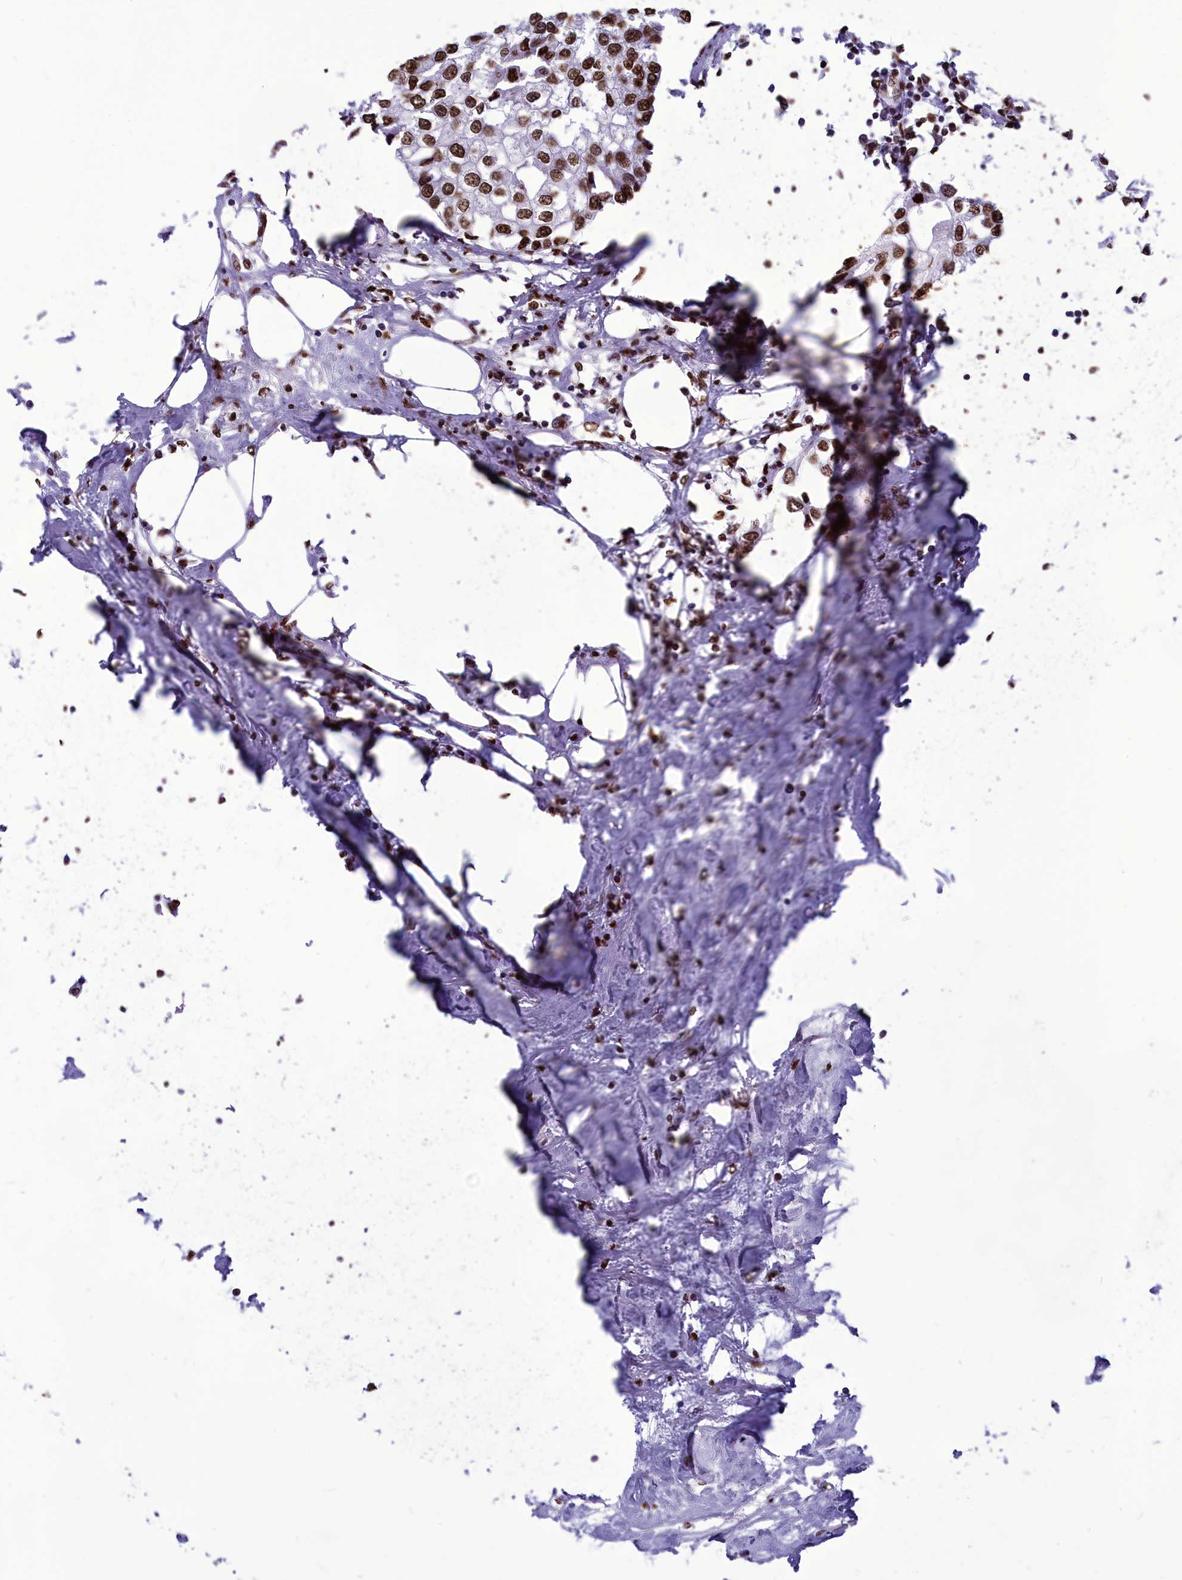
{"staining": {"intensity": "strong", "quantity": ">75%", "location": "nuclear"}, "tissue": "urothelial cancer", "cell_type": "Tumor cells", "image_type": "cancer", "snomed": [{"axis": "morphology", "description": "Urothelial carcinoma, High grade"}, {"axis": "topography", "description": "Urinary bladder"}], "caption": "About >75% of tumor cells in urothelial carcinoma (high-grade) reveal strong nuclear protein positivity as visualized by brown immunohistochemical staining.", "gene": "AKAP17A", "patient": {"sex": "male", "age": 64}}